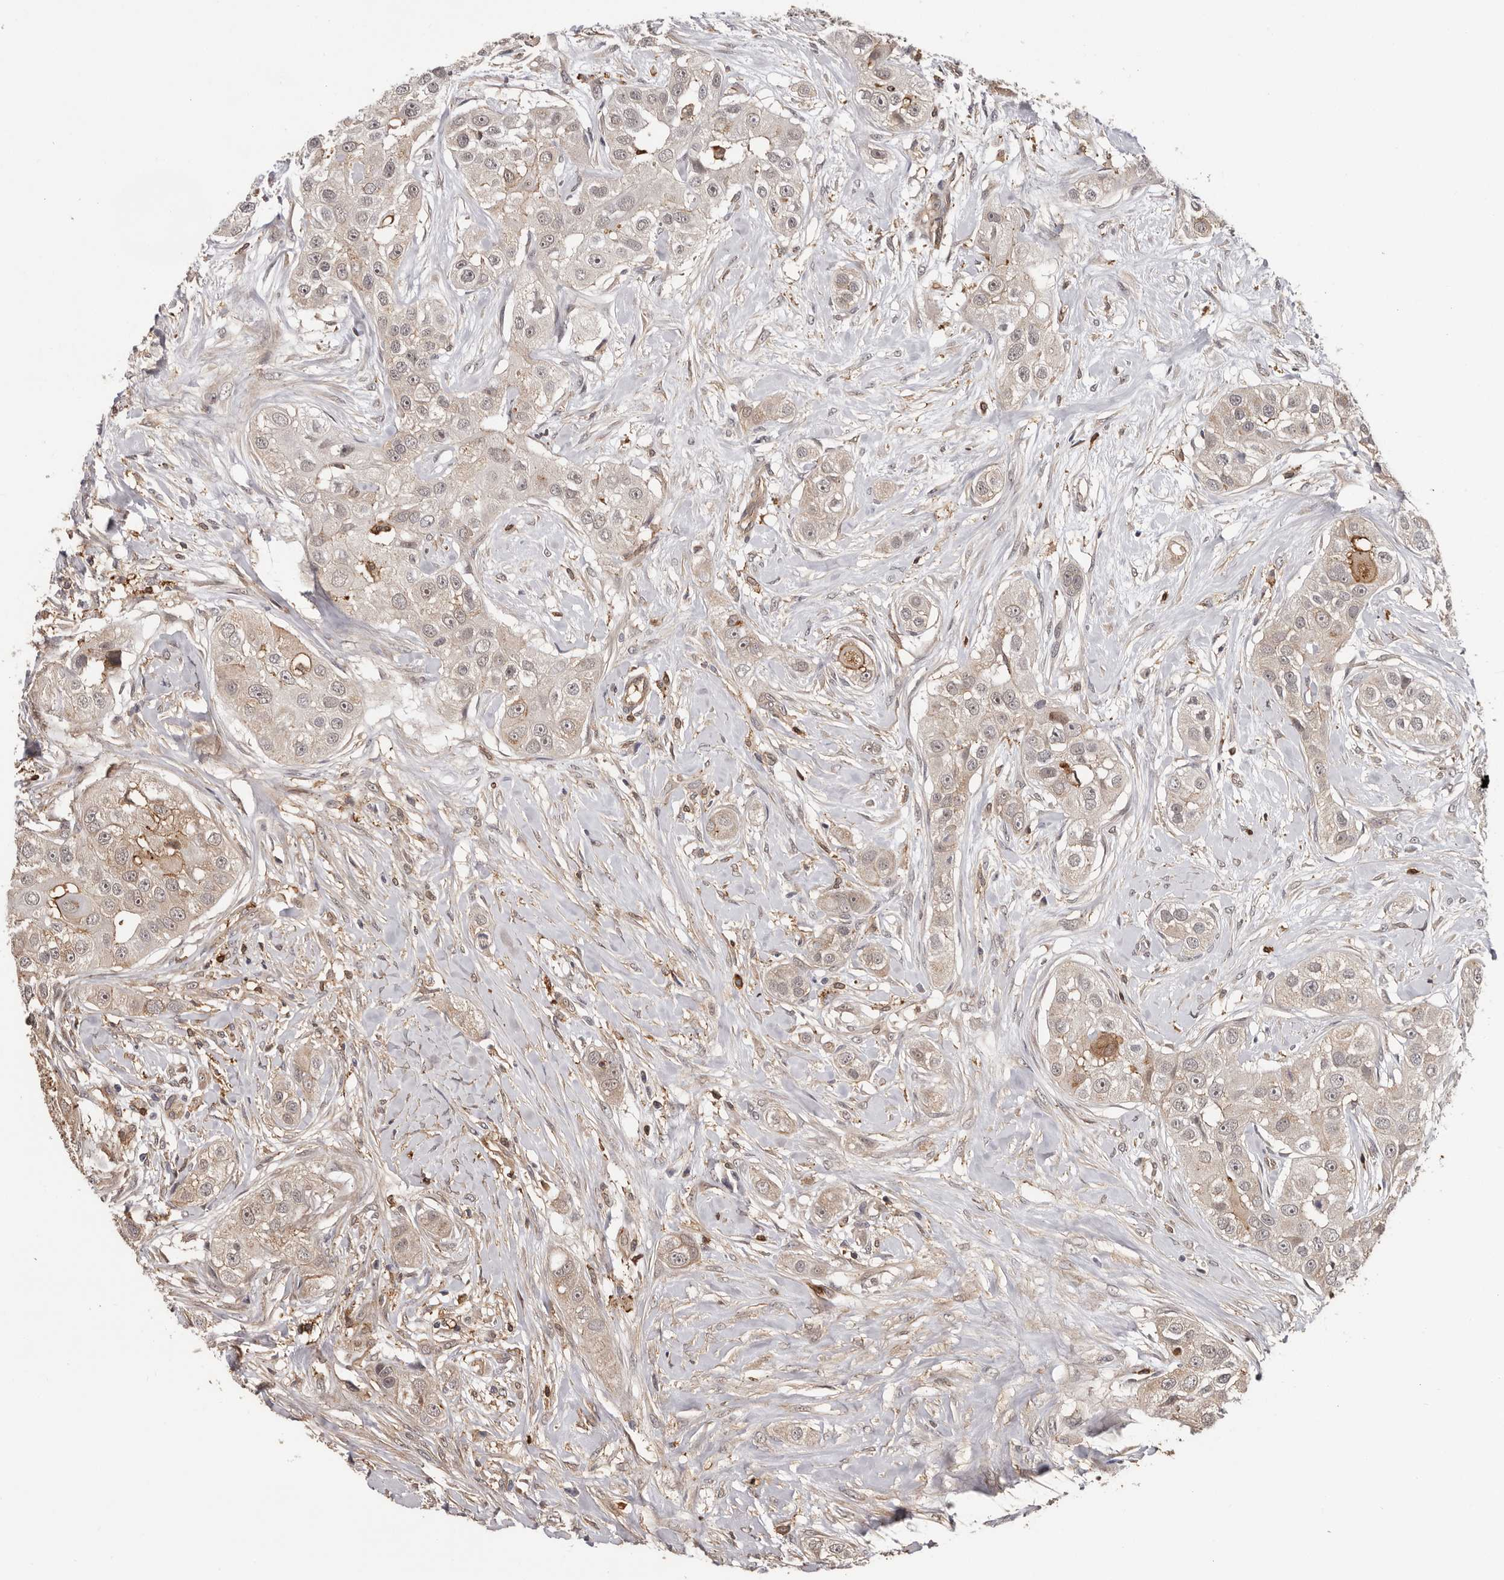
{"staining": {"intensity": "weak", "quantity": ">75%", "location": "cytoplasmic/membranous"}, "tissue": "head and neck cancer", "cell_type": "Tumor cells", "image_type": "cancer", "snomed": [{"axis": "morphology", "description": "Normal tissue, NOS"}, {"axis": "morphology", "description": "Squamous cell carcinoma, NOS"}, {"axis": "topography", "description": "Skeletal muscle"}, {"axis": "topography", "description": "Head-Neck"}], "caption": "Protein expression analysis of head and neck squamous cell carcinoma displays weak cytoplasmic/membranous staining in approximately >75% of tumor cells. The staining is performed using DAB (3,3'-diaminobenzidine) brown chromogen to label protein expression. The nuclei are counter-stained blue using hematoxylin.", "gene": "PRR12", "patient": {"sex": "male", "age": 51}}